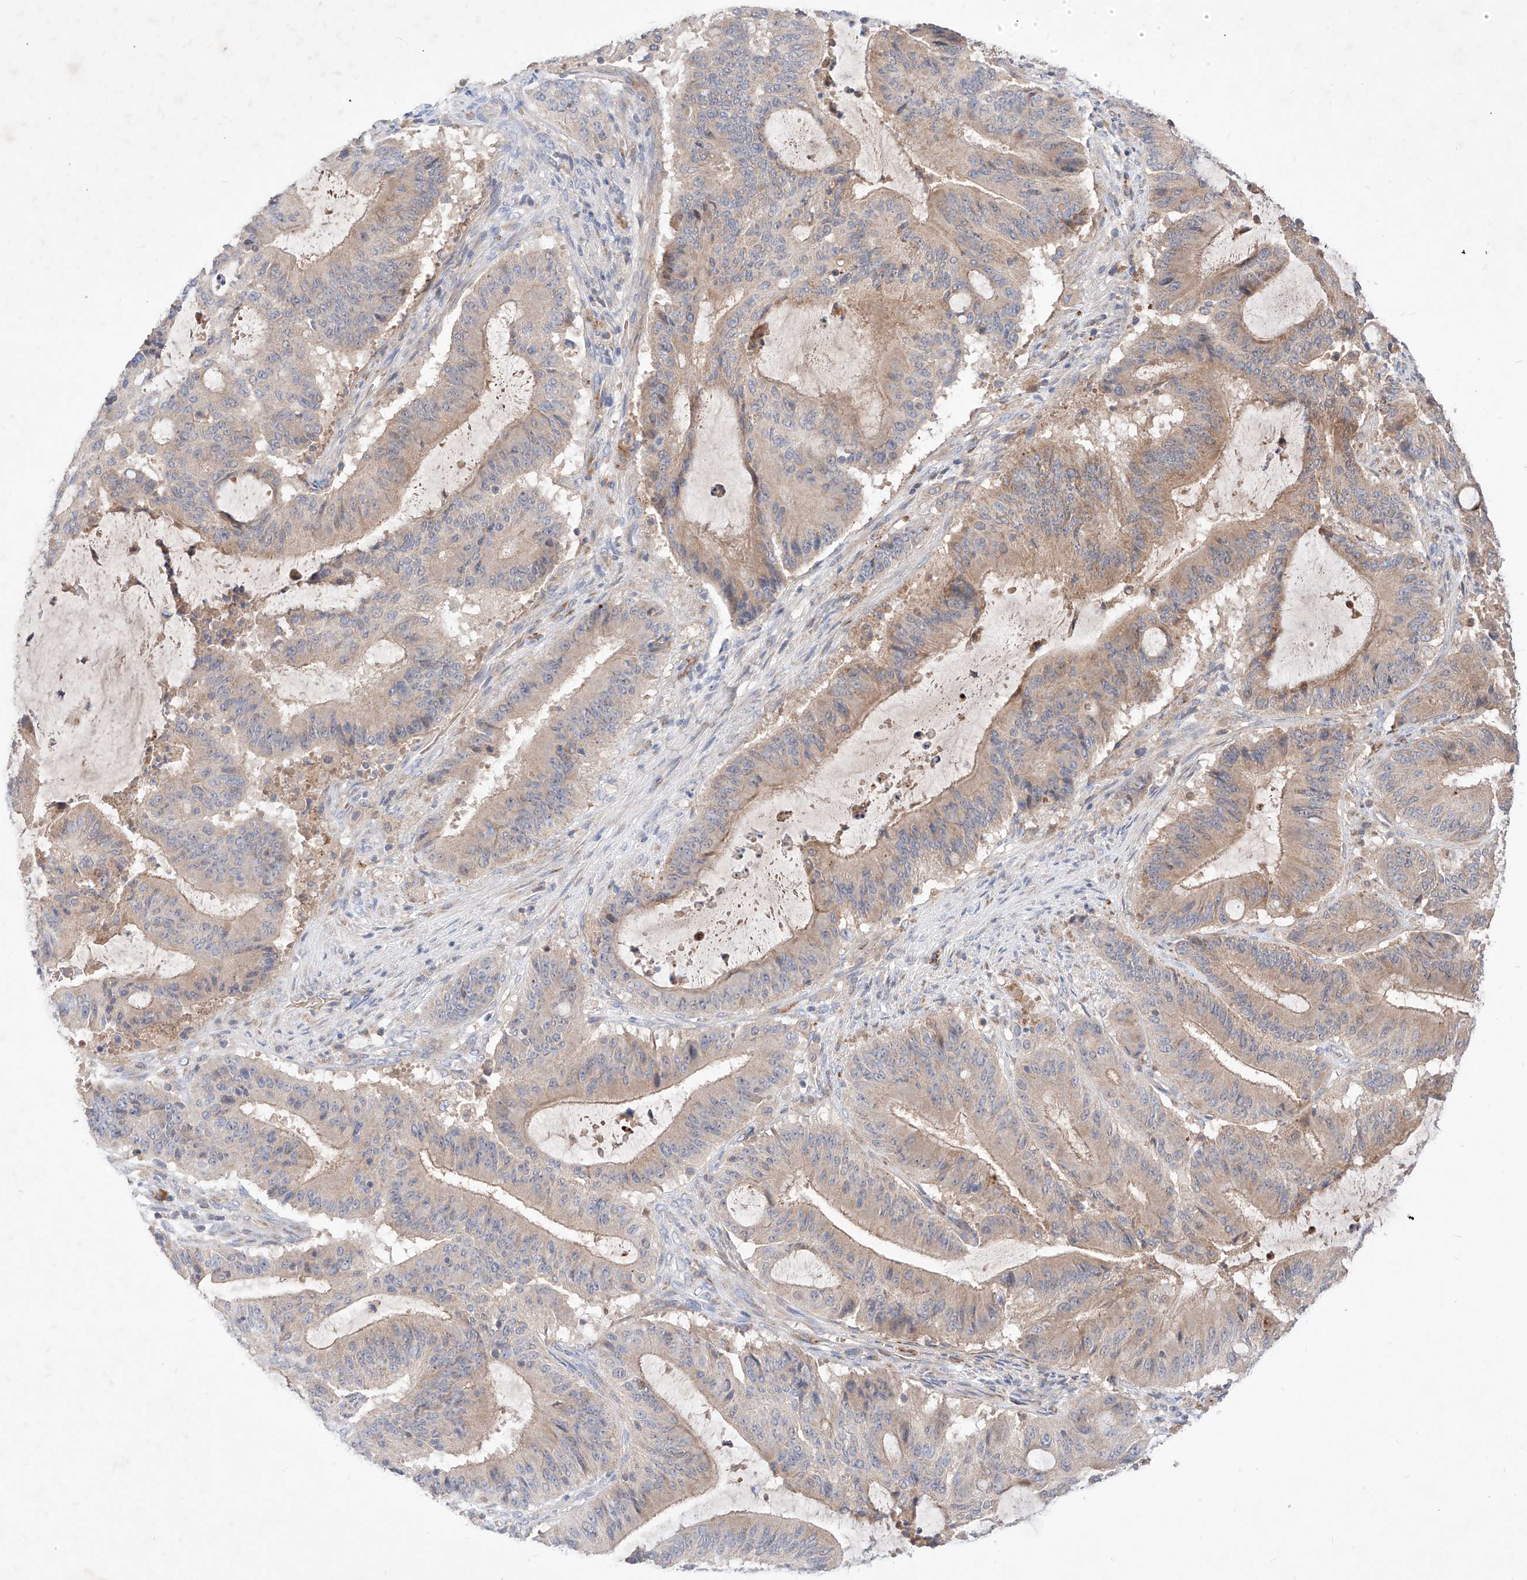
{"staining": {"intensity": "weak", "quantity": ">75%", "location": "cytoplasmic/membranous"}, "tissue": "liver cancer", "cell_type": "Tumor cells", "image_type": "cancer", "snomed": [{"axis": "morphology", "description": "Normal tissue, NOS"}, {"axis": "morphology", "description": "Cholangiocarcinoma"}, {"axis": "topography", "description": "Liver"}, {"axis": "topography", "description": "Peripheral nerve tissue"}], "caption": "Immunohistochemical staining of human liver cholangiocarcinoma exhibits low levels of weak cytoplasmic/membranous positivity in about >75% of tumor cells.", "gene": "TSNAX", "patient": {"sex": "female", "age": 73}}